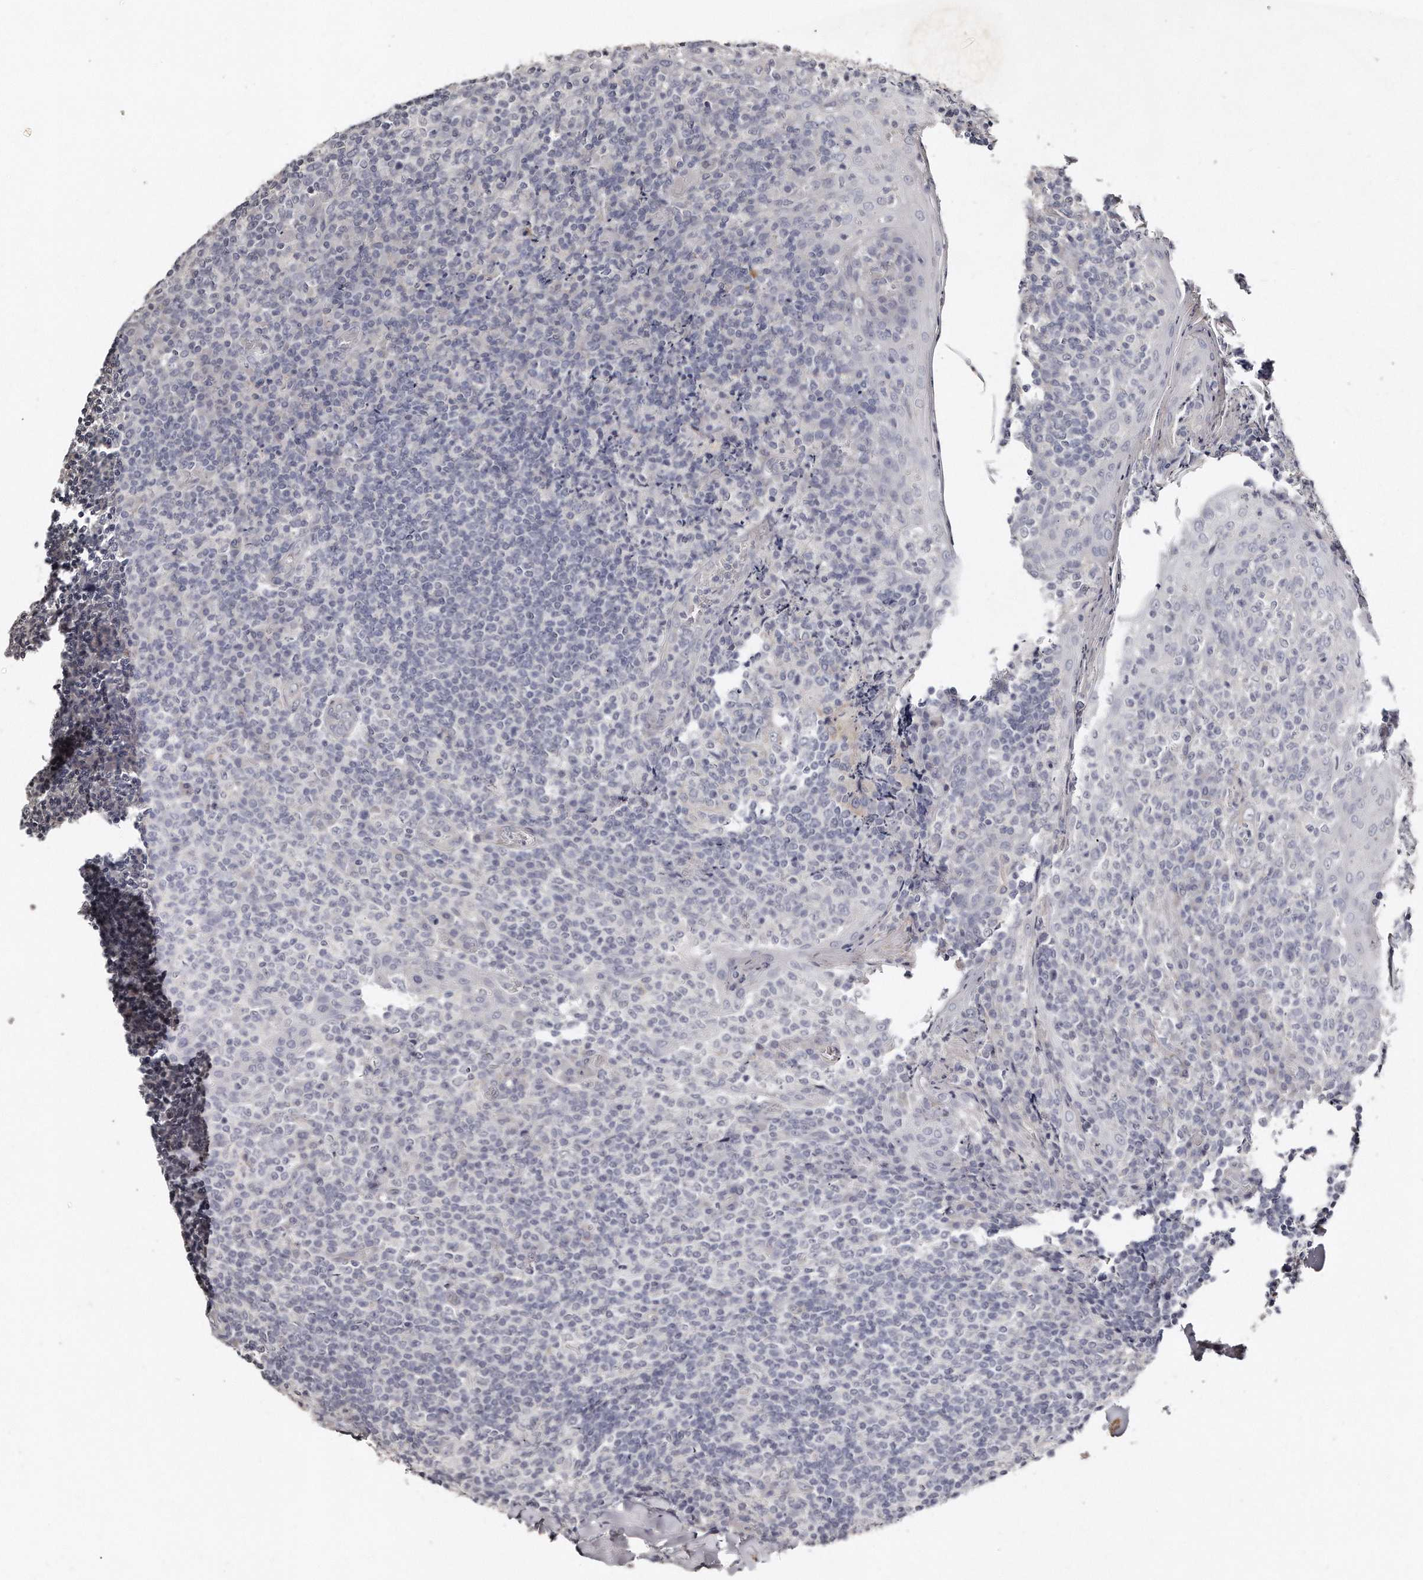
{"staining": {"intensity": "negative", "quantity": "none", "location": "none"}, "tissue": "tonsil", "cell_type": "Germinal center cells", "image_type": "normal", "snomed": [{"axis": "morphology", "description": "Normal tissue, NOS"}, {"axis": "topography", "description": "Tonsil"}], "caption": "Germinal center cells are negative for brown protein staining in benign tonsil. (DAB immunohistochemistry visualized using brightfield microscopy, high magnification).", "gene": "LMOD1", "patient": {"sex": "female", "age": 19}}